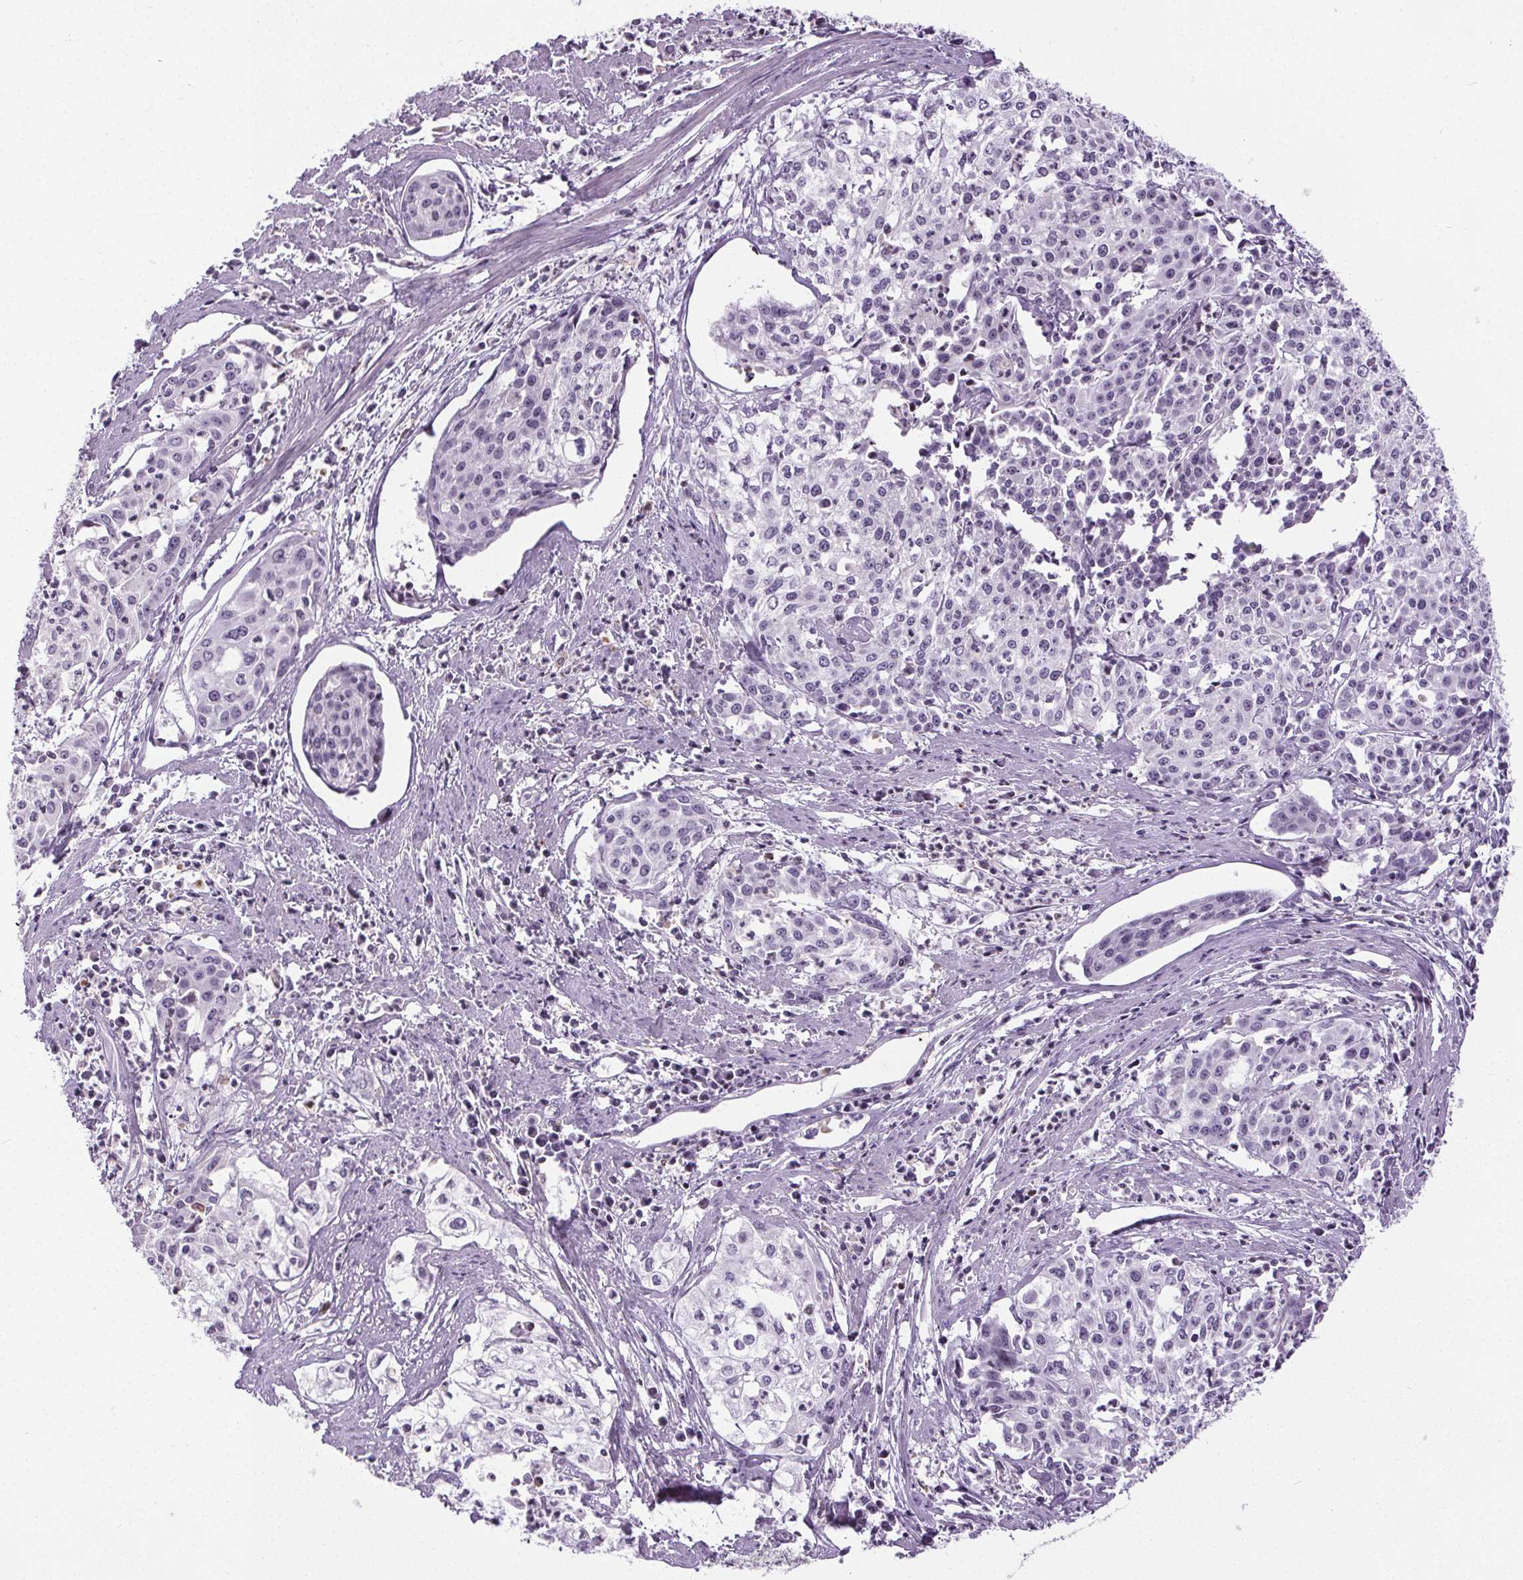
{"staining": {"intensity": "negative", "quantity": "none", "location": "none"}, "tissue": "cervical cancer", "cell_type": "Tumor cells", "image_type": "cancer", "snomed": [{"axis": "morphology", "description": "Squamous cell carcinoma, NOS"}, {"axis": "topography", "description": "Cervix"}], "caption": "IHC of cervical squamous cell carcinoma shows no positivity in tumor cells.", "gene": "TMEM240", "patient": {"sex": "female", "age": 39}}